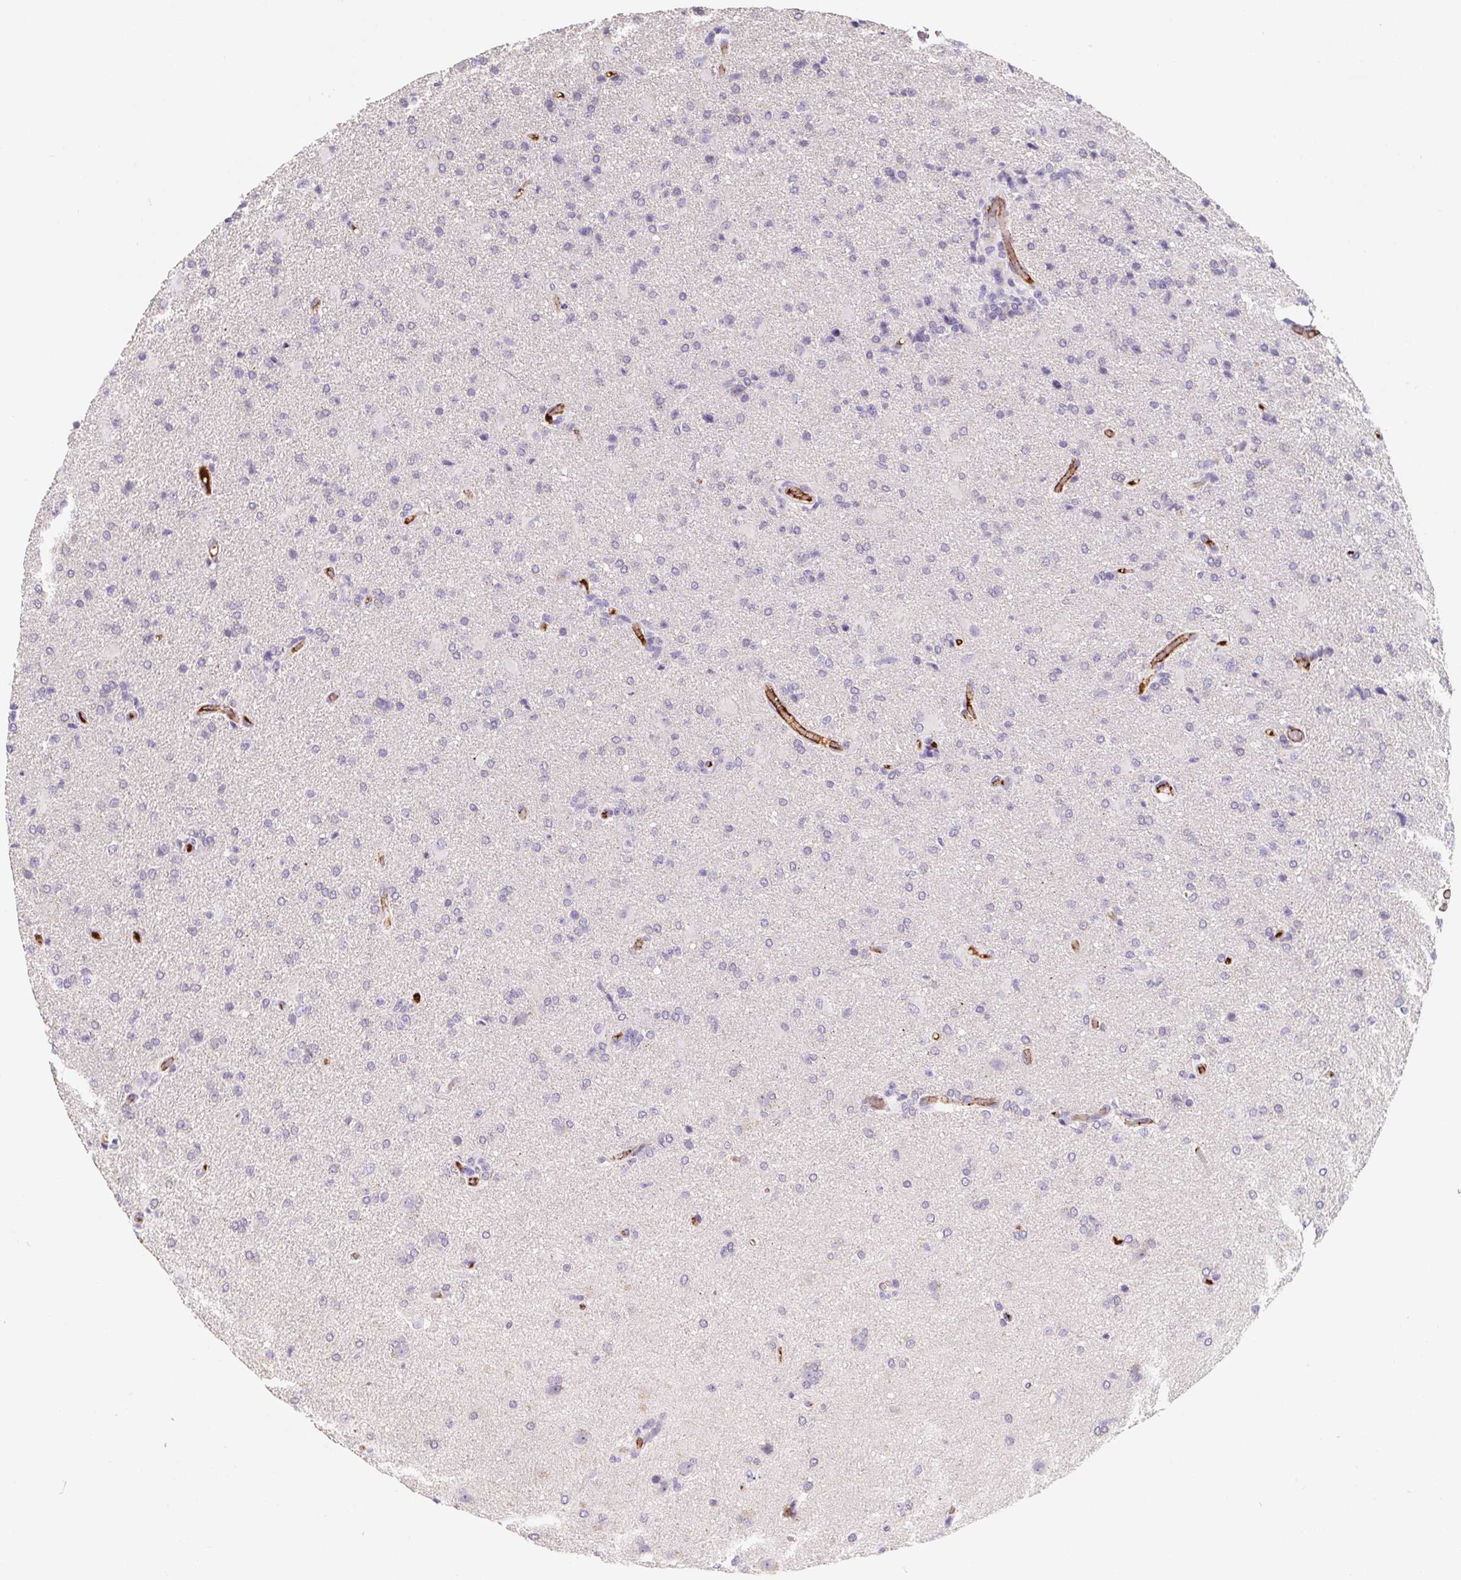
{"staining": {"intensity": "negative", "quantity": "none", "location": "none"}, "tissue": "glioma", "cell_type": "Tumor cells", "image_type": "cancer", "snomed": [{"axis": "morphology", "description": "Glioma, malignant, High grade"}, {"axis": "topography", "description": "Brain"}], "caption": "Malignant high-grade glioma was stained to show a protein in brown. There is no significant positivity in tumor cells.", "gene": "LPA", "patient": {"sex": "male", "age": 68}}